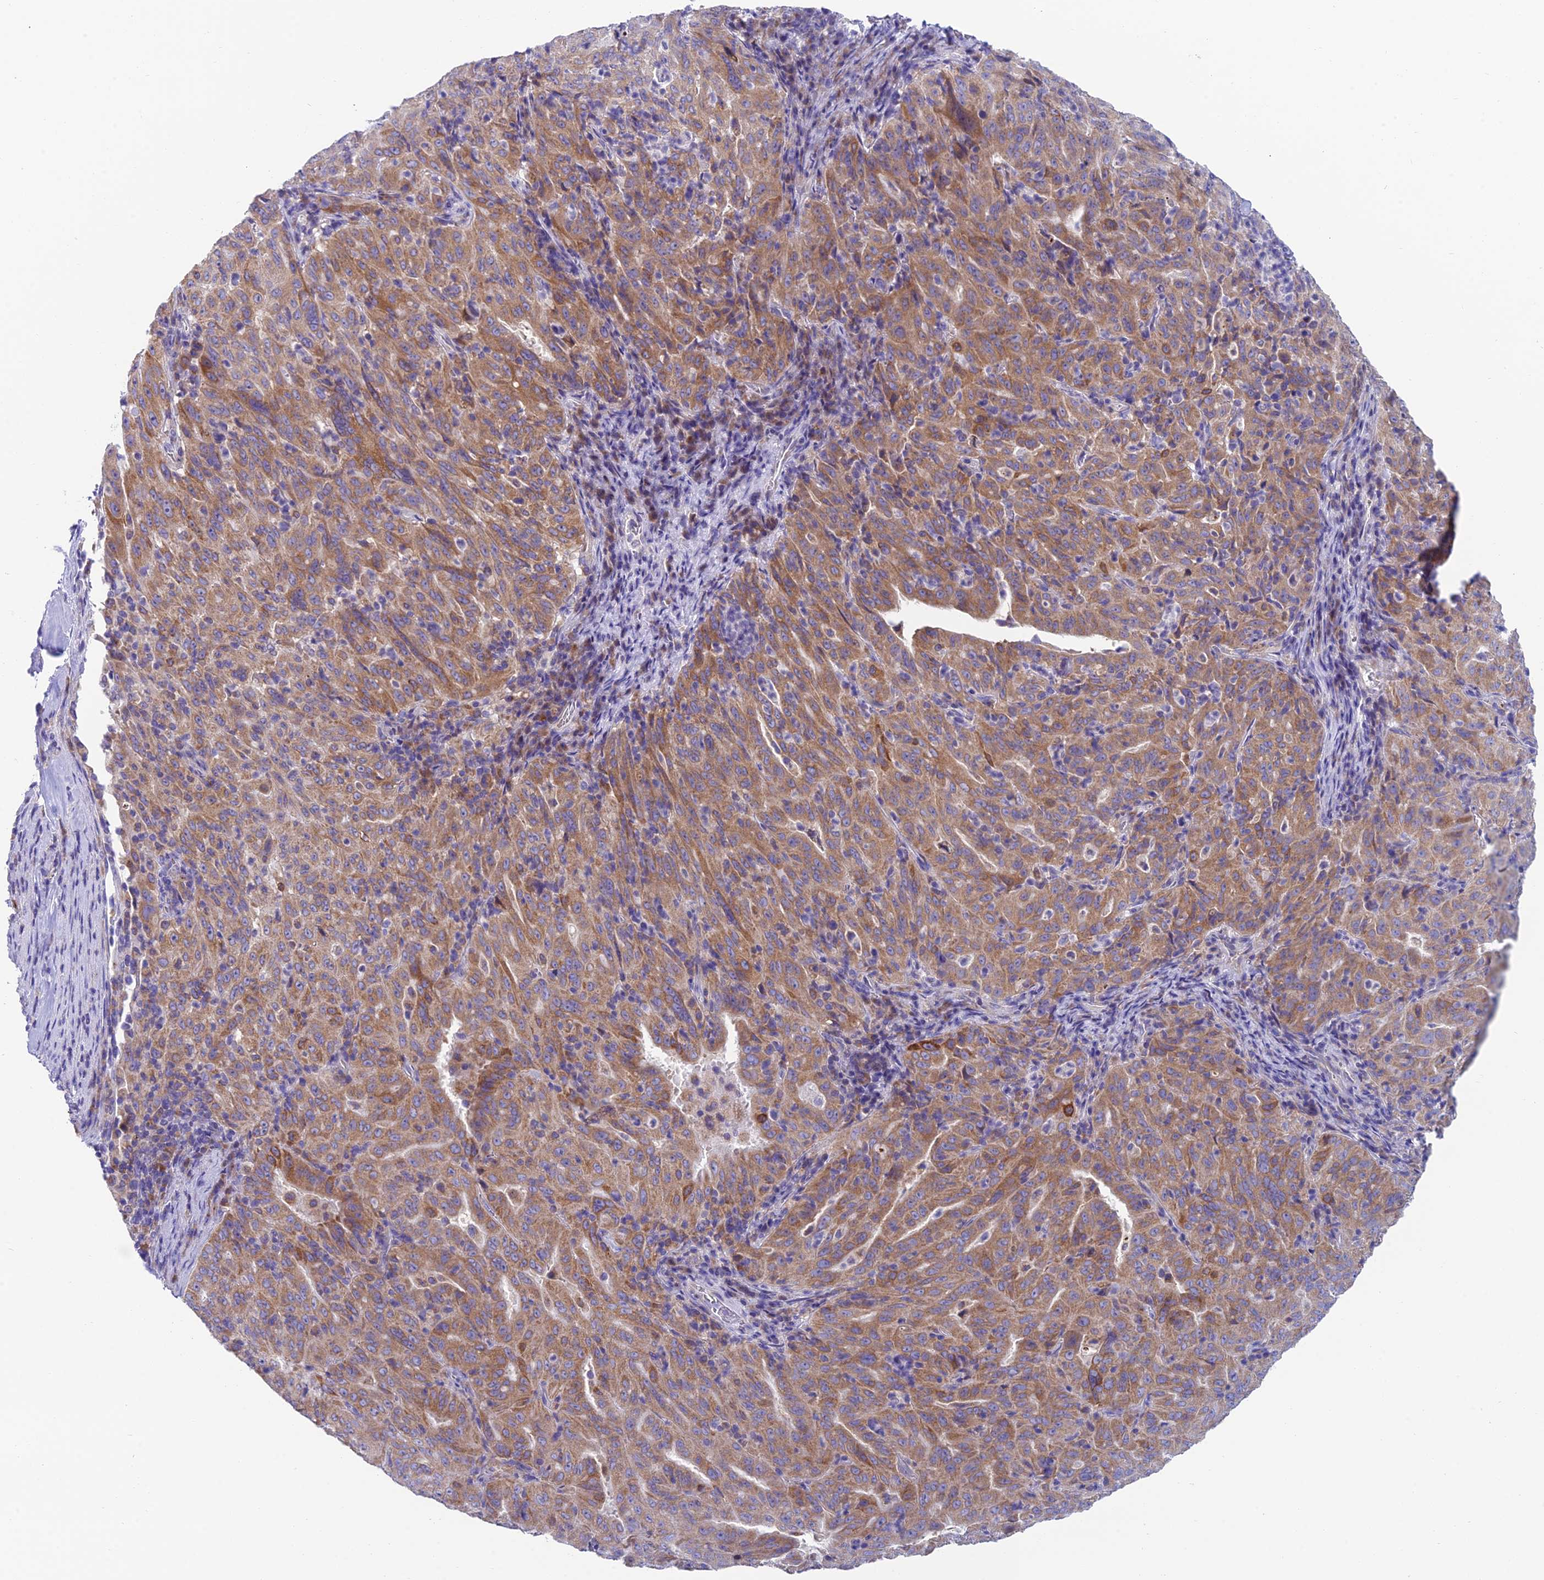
{"staining": {"intensity": "moderate", "quantity": ">75%", "location": "cytoplasmic/membranous"}, "tissue": "pancreatic cancer", "cell_type": "Tumor cells", "image_type": "cancer", "snomed": [{"axis": "morphology", "description": "Adenocarcinoma, NOS"}, {"axis": "topography", "description": "Pancreas"}], "caption": "The immunohistochemical stain labels moderate cytoplasmic/membranous positivity in tumor cells of adenocarcinoma (pancreatic) tissue.", "gene": "REEP4", "patient": {"sex": "male", "age": 63}}